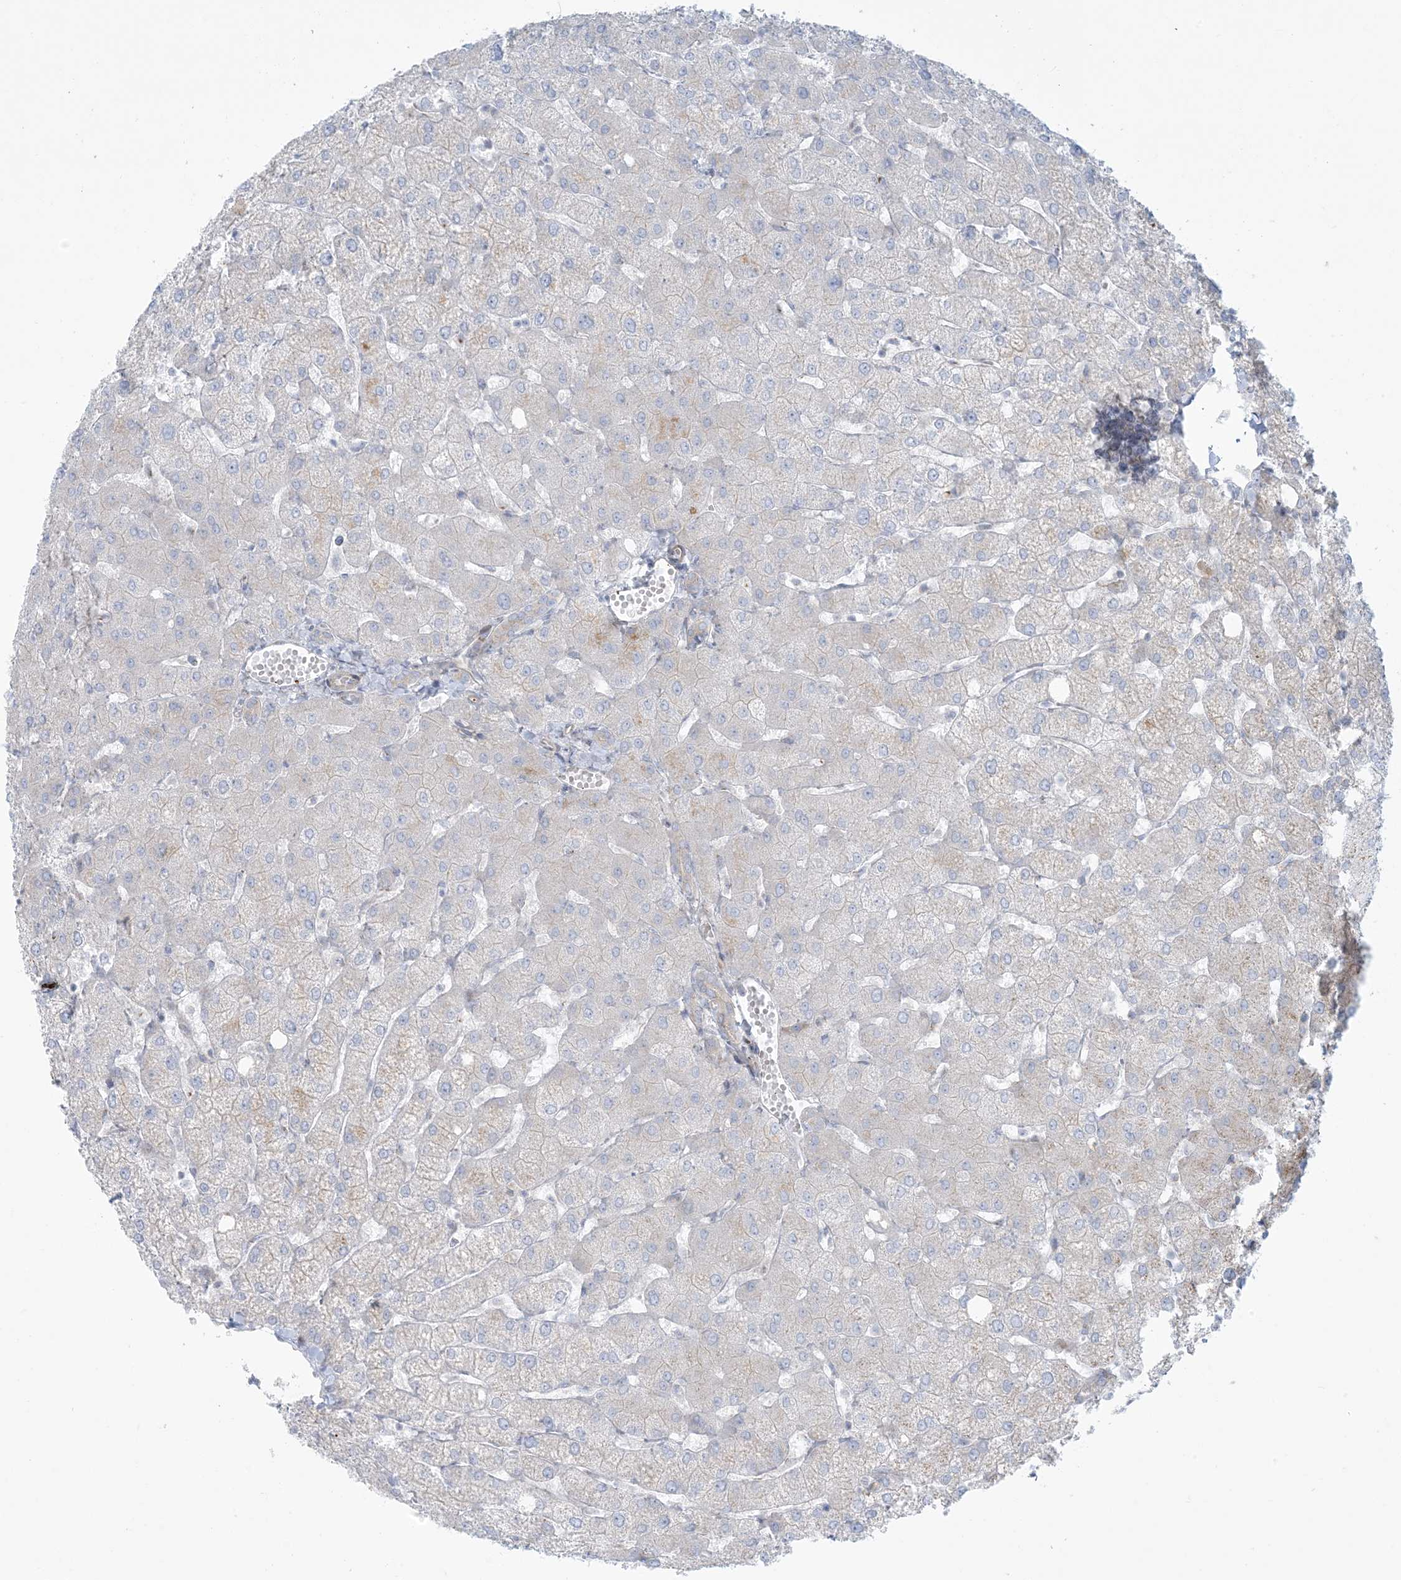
{"staining": {"intensity": "negative", "quantity": "none", "location": "none"}, "tissue": "liver", "cell_type": "Cholangiocytes", "image_type": "normal", "snomed": [{"axis": "morphology", "description": "Normal tissue, NOS"}, {"axis": "topography", "description": "Liver"}], "caption": "The image demonstrates no significant positivity in cholangiocytes of liver.", "gene": "AFTPH", "patient": {"sex": "female", "age": 54}}